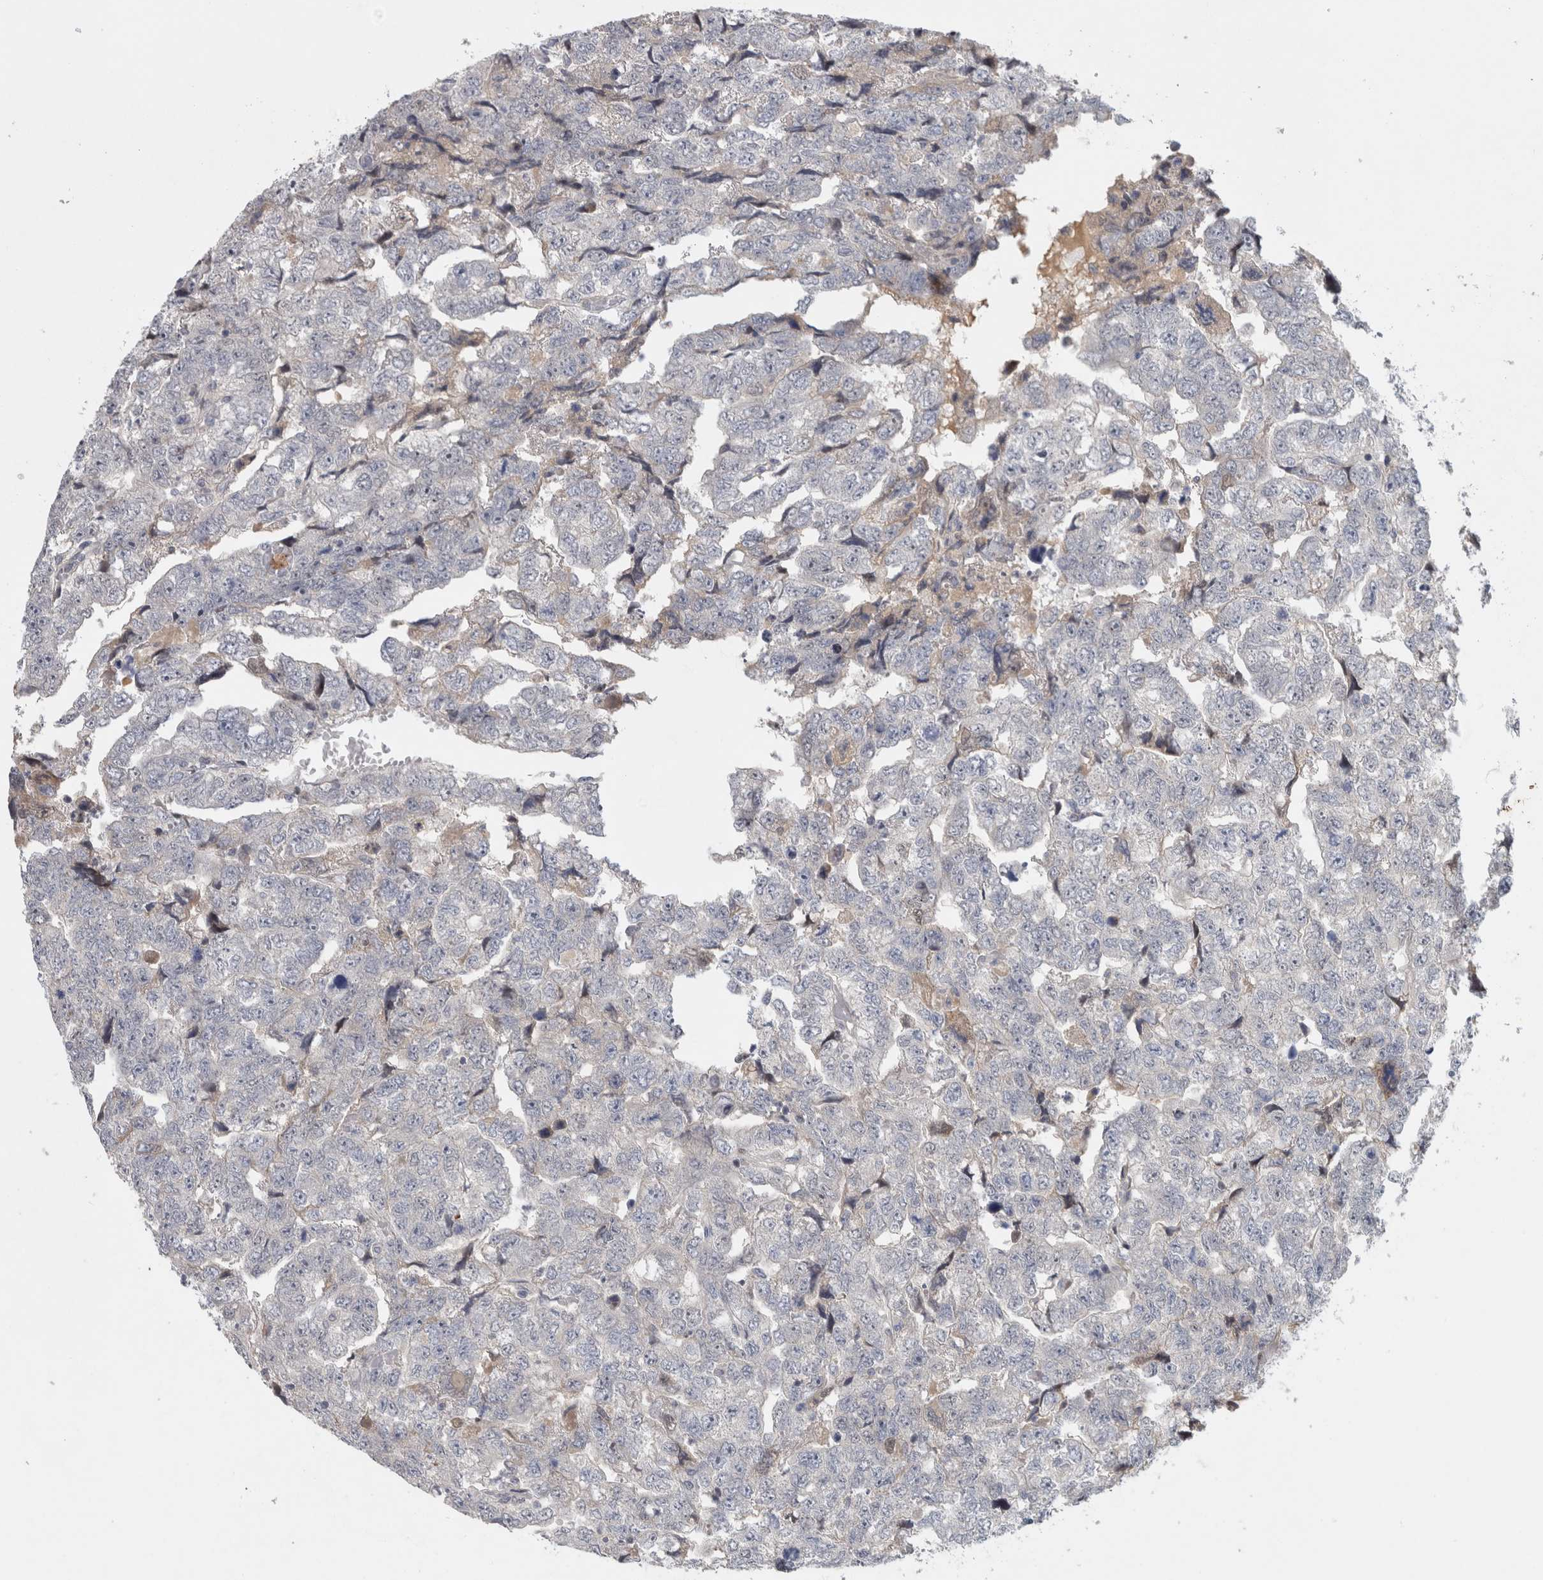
{"staining": {"intensity": "negative", "quantity": "none", "location": "none"}, "tissue": "testis cancer", "cell_type": "Tumor cells", "image_type": "cancer", "snomed": [{"axis": "morphology", "description": "Carcinoma, Embryonal, NOS"}, {"axis": "topography", "description": "Testis"}], "caption": "Histopathology image shows no protein staining in tumor cells of testis cancer (embryonal carcinoma) tissue.", "gene": "RBM48", "patient": {"sex": "male", "age": 36}}